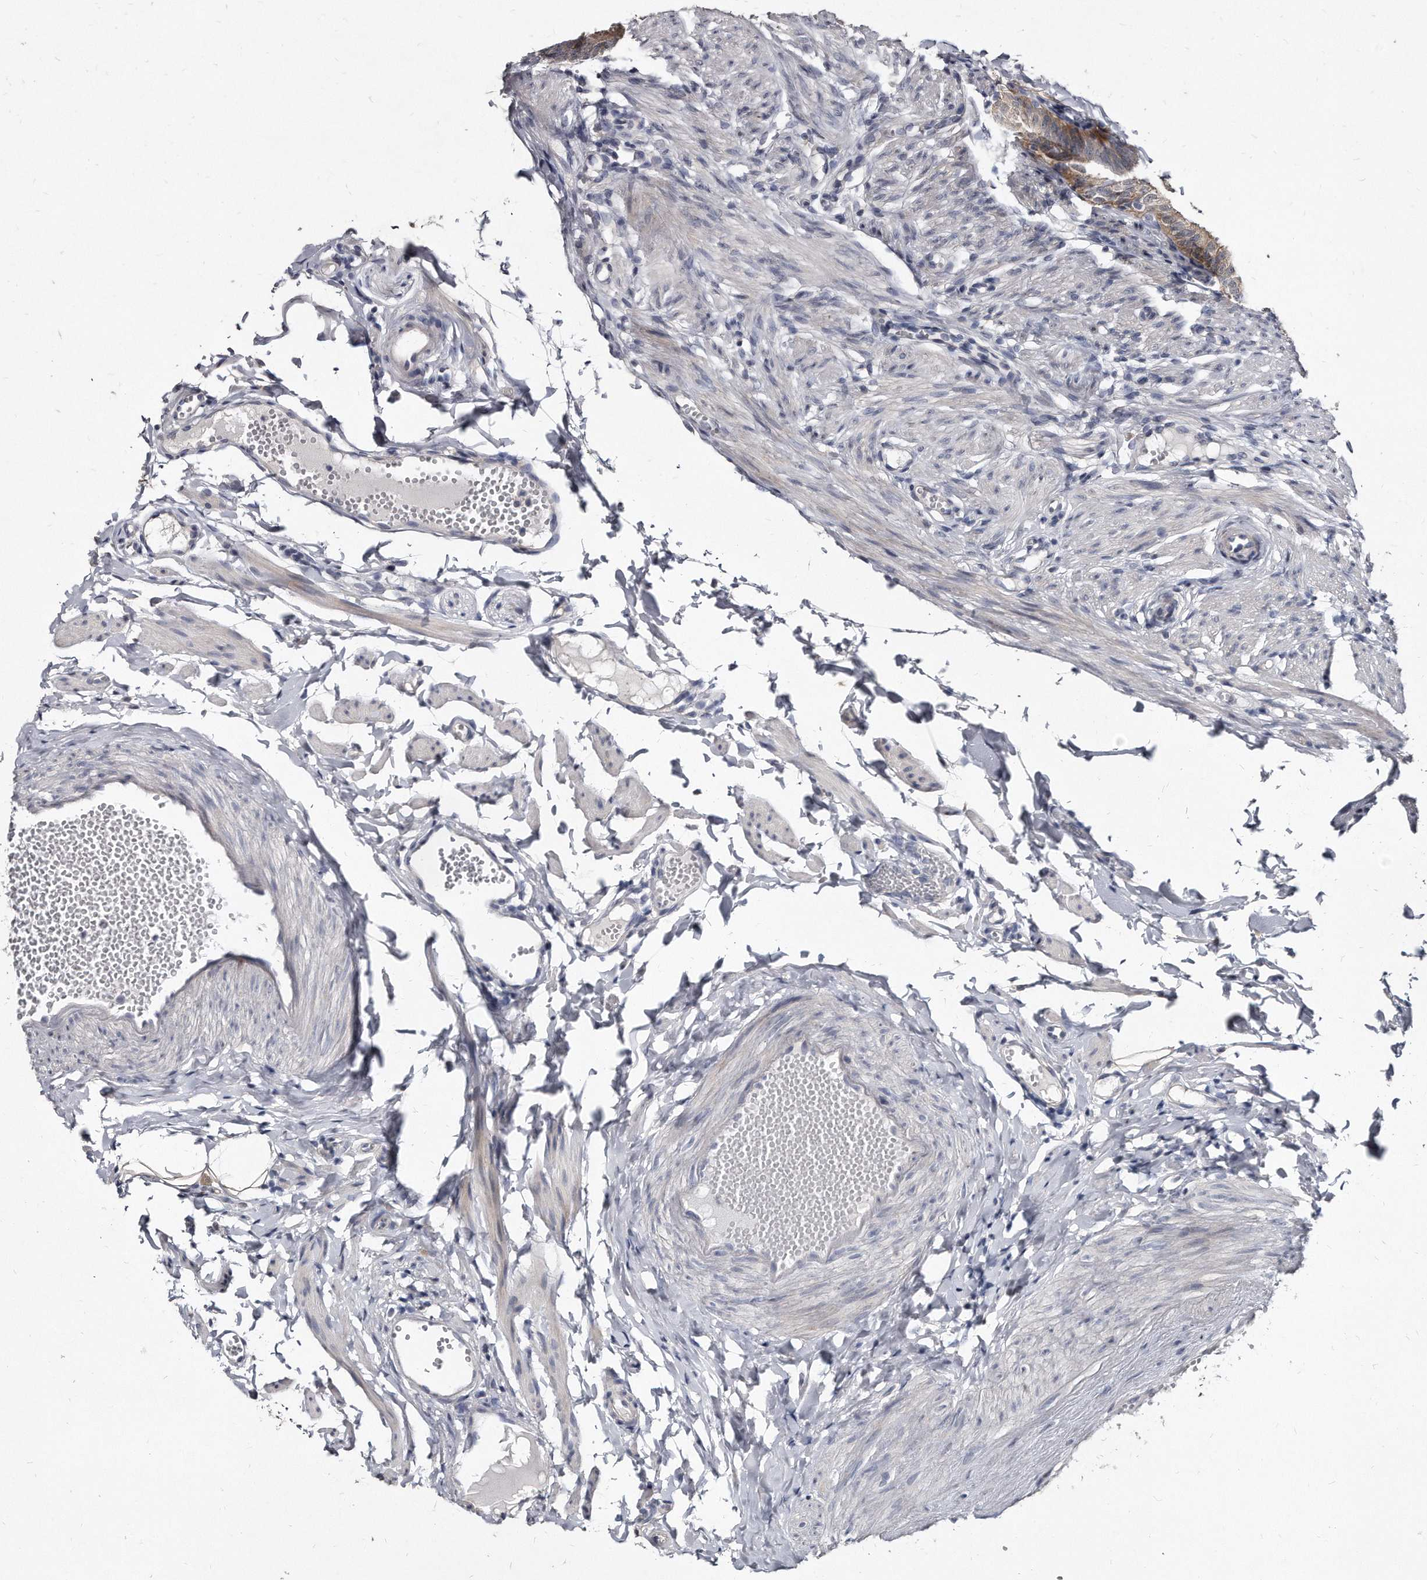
{"staining": {"intensity": "moderate", "quantity": "25%-75%", "location": "cytoplasmic/membranous"}, "tissue": "fallopian tube", "cell_type": "Glandular cells", "image_type": "normal", "snomed": [{"axis": "morphology", "description": "Normal tissue, NOS"}, {"axis": "topography", "description": "Fallopian tube"}], "caption": "High-power microscopy captured an IHC micrograph of benign fallopian tube, revealing moderate cytoplasmic/membranous positivity in approximately 25%-75% of glandular cells. (Brightfield microscopy of DAB IHC at high magnification).", "gene": "KLHDC3", "patient": {"sex": "female", "age": 35}}